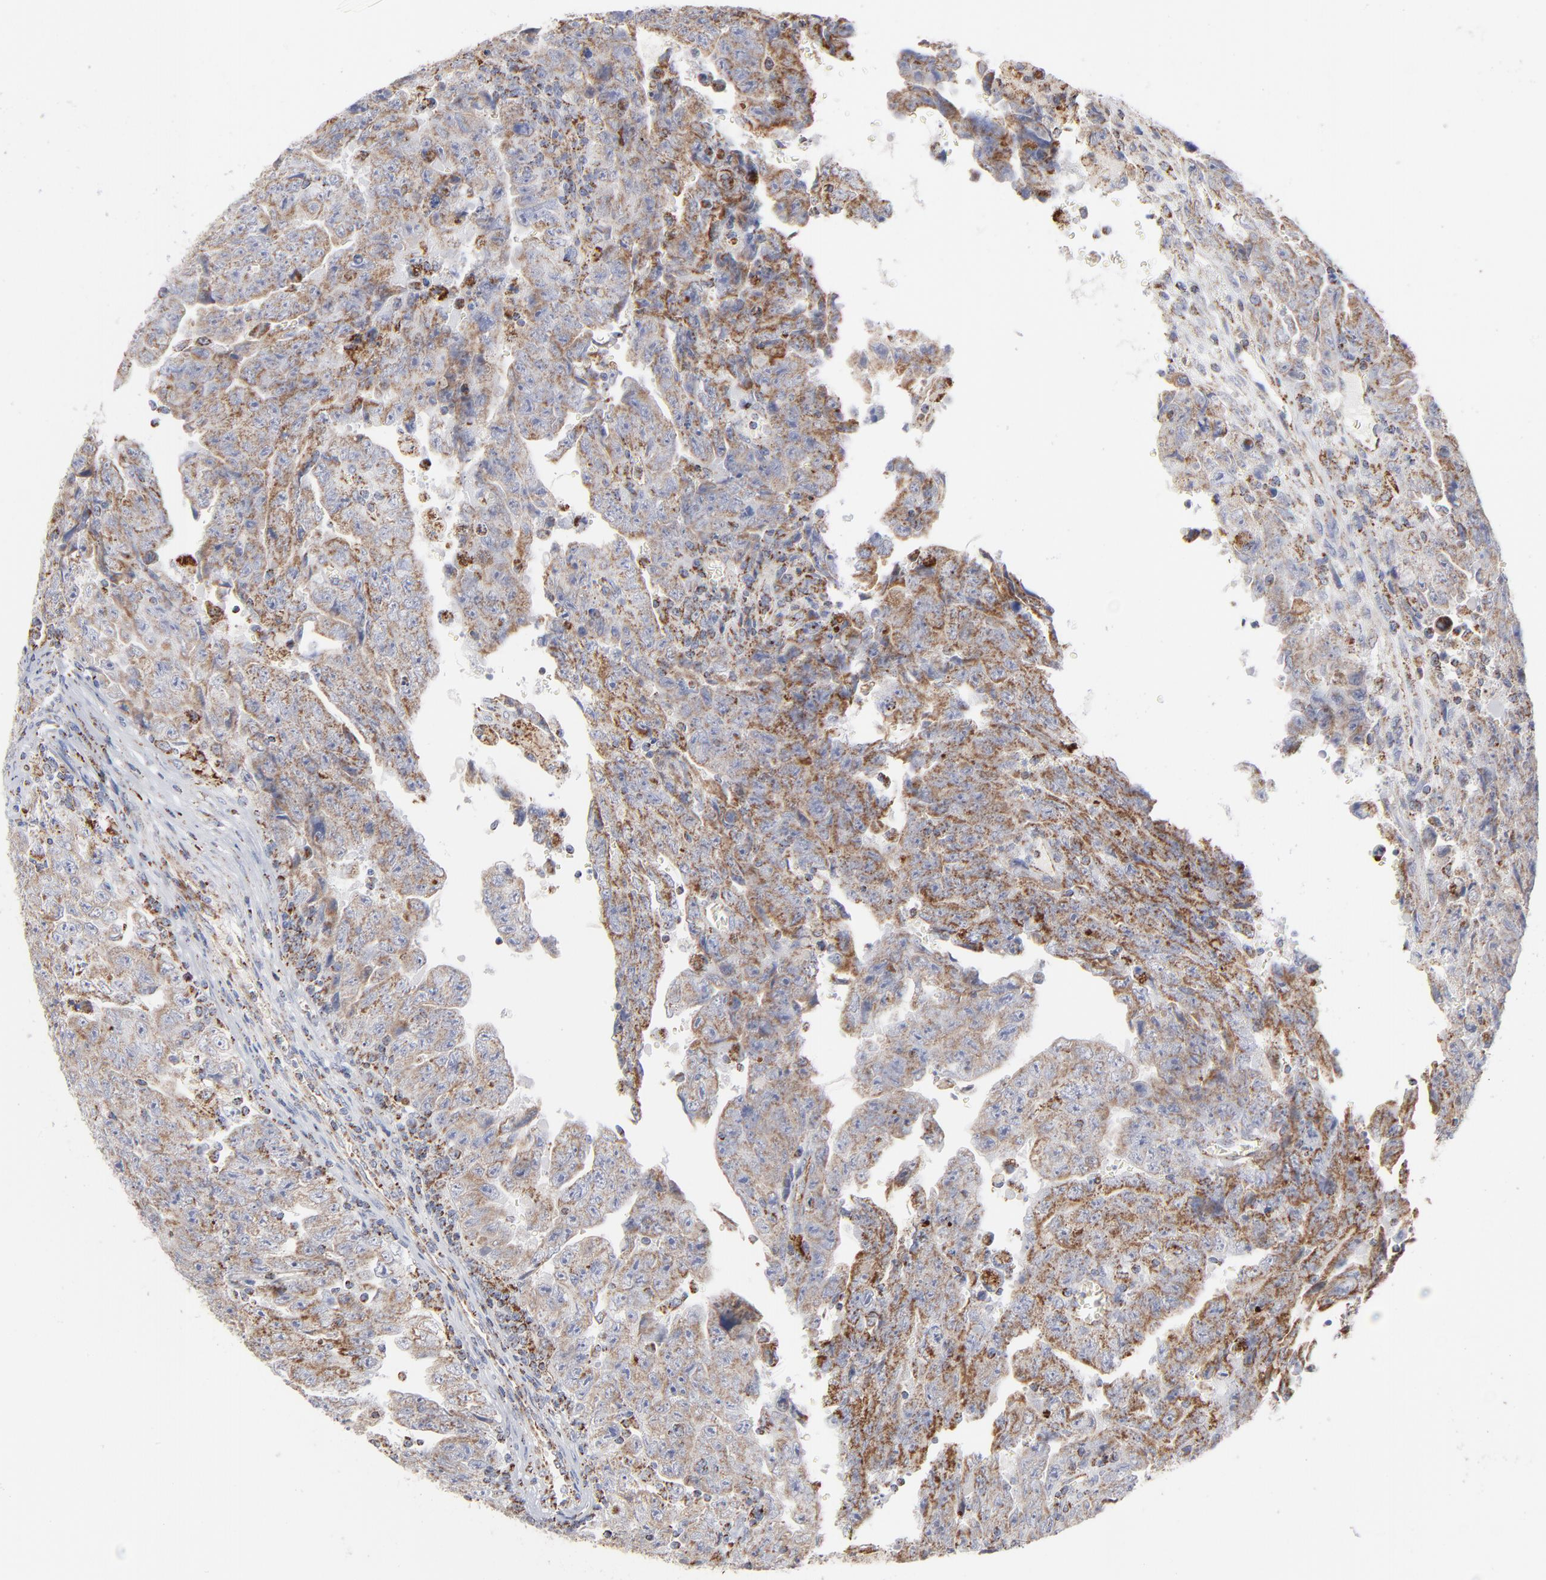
{"staining": {"intensity": "strong", "quantity": ">75%", "location": "cytoplasmic/membranous"}, "tissue": "testis cancer", "cell_type": "Tumor cells", "image_type": "cancer", "snomed": [{"axis": "morphology", "description": "Carcinoma, Embryonal, NOS"}, {"axis": "topography", "description": "Testis"}], "caption": "A high-resolution image shows IHC staining of testis cancer, which reveals strong cytoplasmic/membranous expression in about >75% of tumor cells. (DAB IHC, brown staining for protein, blue staining for nuclei).", "gene": "ASB3", "patient": {"sex": "male", "age": 28}}